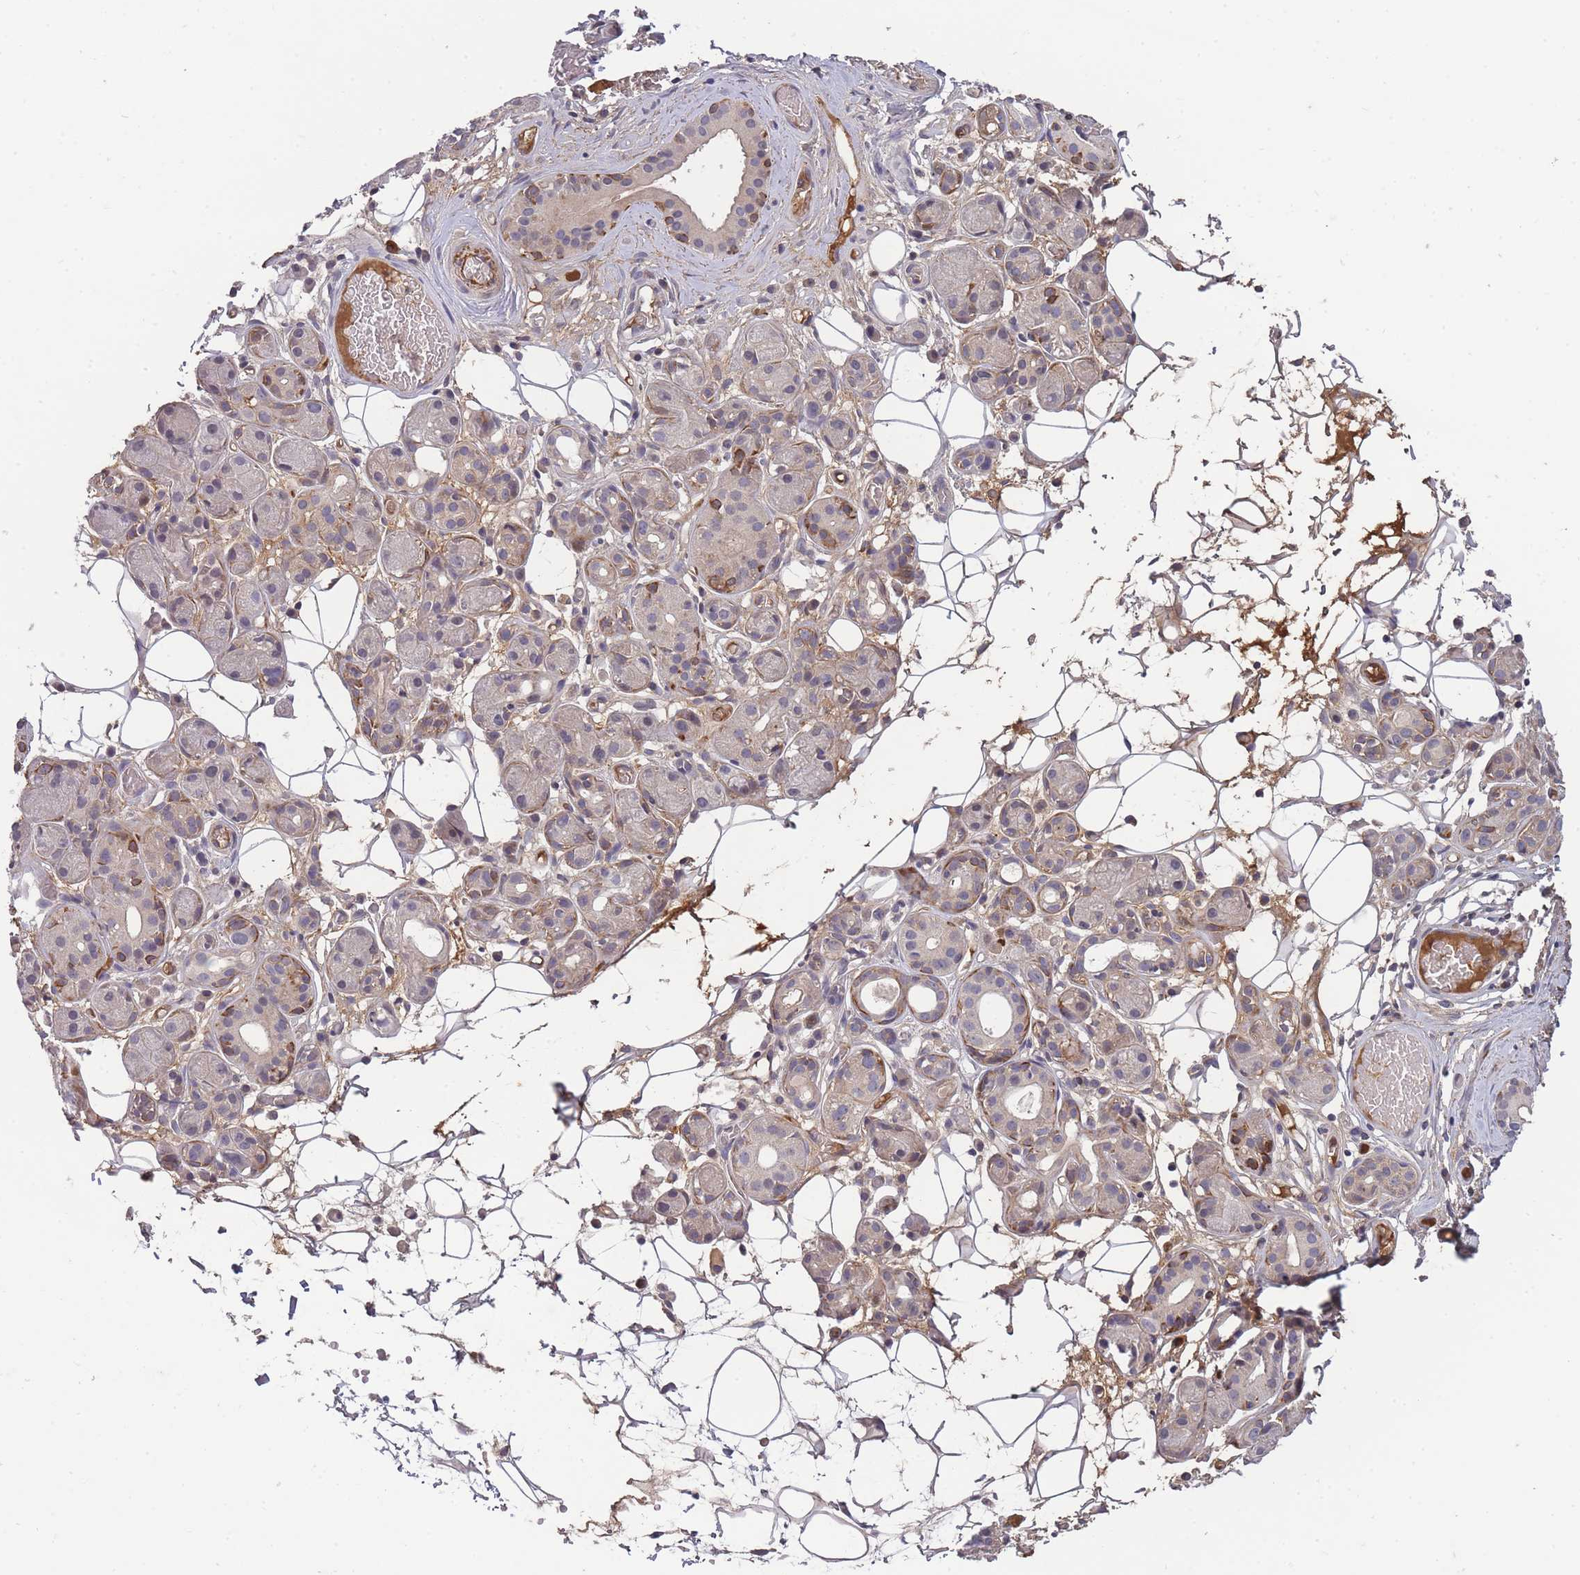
{"staining": {"intensity": "moderate", "quantity": "<25%", "location": "cytoplasmic/membranous"}, "tissue": "salivary gland", "cell_type": "Glandular cells", "image_type": "normal", "snomed": [{"axis": "morphology", "description": "Normal tissue, NOS"}, {"axis": "topography", "description": "Salivary gland"}], "caption": "Salivary gland stained for a protein exhibits moderate cytoplasmic/membranous positivity in glandular cells.", "gene": "RALGDS", "patient": {"sex": "male", "age": 82}}